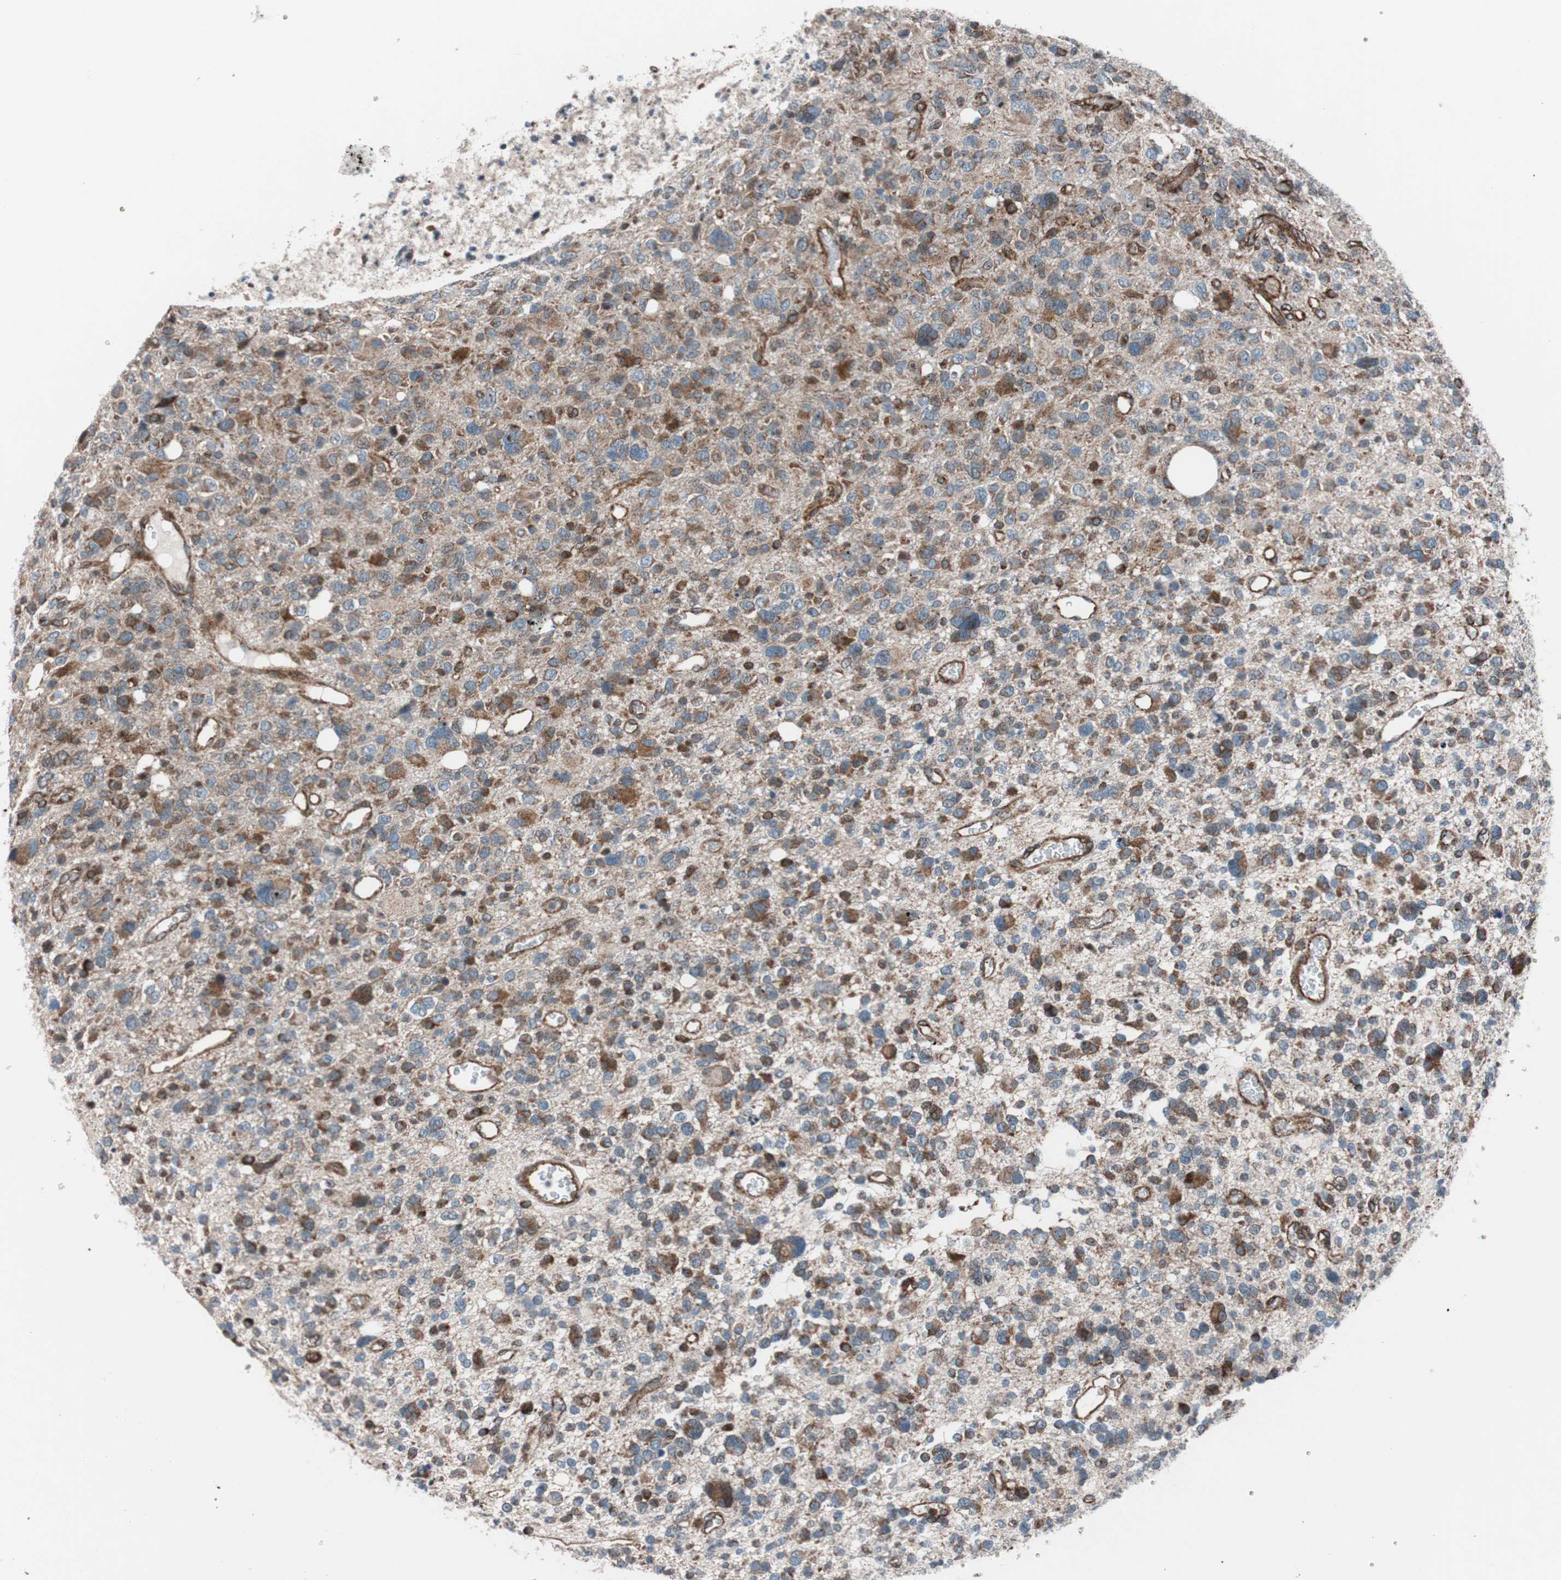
{"staining": {"intensity": "weak", "quantity": ">75%", "location": "cytoplasmic/membranous"}, "tissue": "glioma", "cell_type": "Tumor cells", "image_type": "cancer", "snomed": [{"axis": "morphology", "description": "Glioma, malignant, High grade"}, {"axis": "topography", "description": "Brain"}], "caption": "Immunohistochemistry (IHC) histopathology image of glioma stained for a protein (brown), which exhibits low levels of weak cytoplasmic/membranous expression in about >75% of tumor cells.", "gene": "CCL14", "patient": {"sex": "male", "age": 48}}